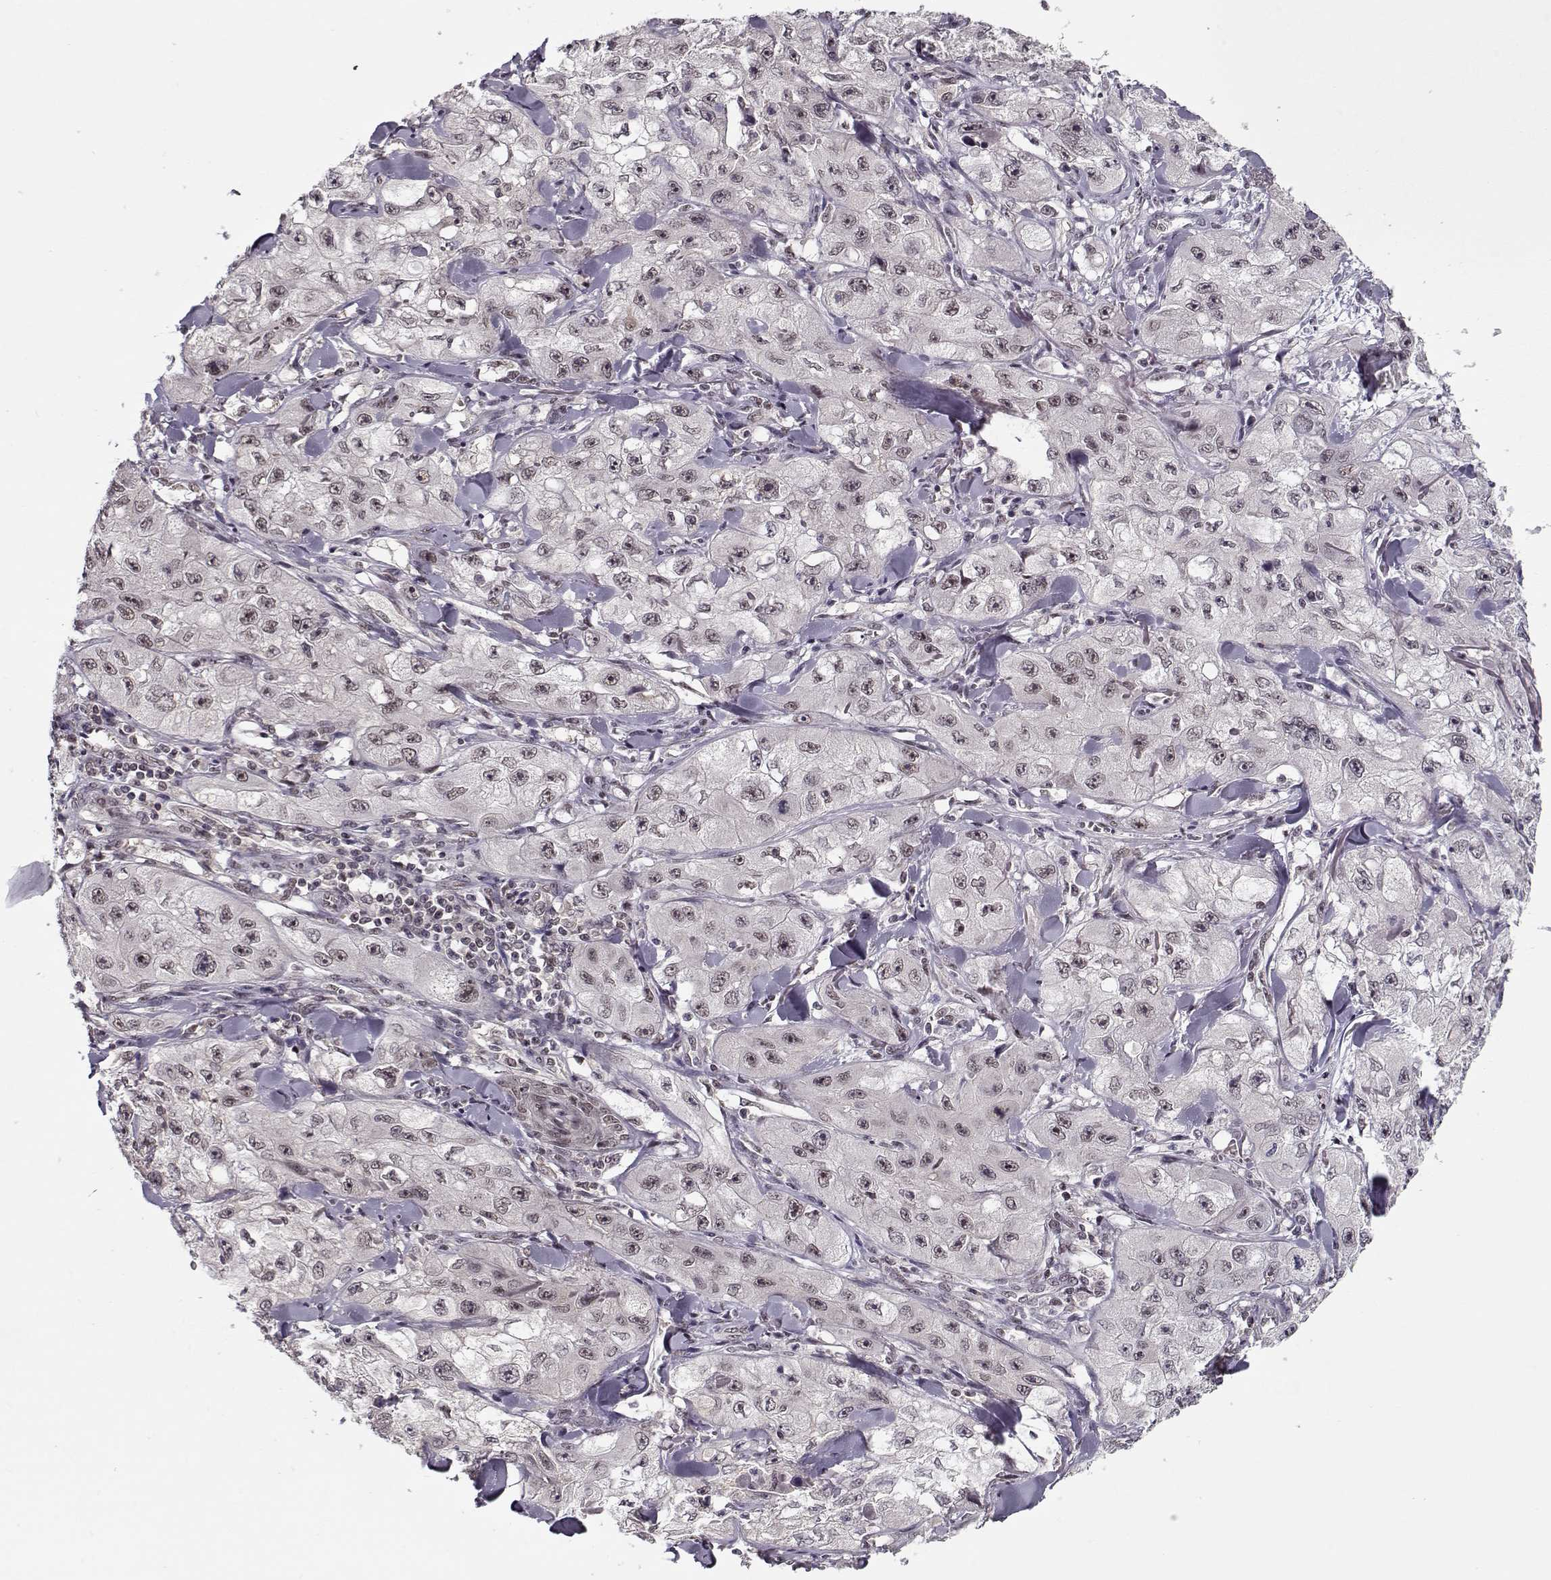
{"staining": {"intensity": "weak", "quantity": "<25%", "location": "nuclear"}, "tissue": "skin cancer", "cell_type": "Tumor cells", "image_type": "cancer", "snomed": [{"axis": "morphology", "description": "Squamous cell carcinoma, NOS"}, {"axis": "topography", "description": "Skin"}, {"axis": "topography", "description": "Subcutis"}], "caption": "Immunohistochemistry micrograph of skin squamous cell carcinoma stained for a protein (brown), which exhibits no staining in tumor cells.", "gene": "TESPA1", "patient": {"sex": "male", "age": 73}}